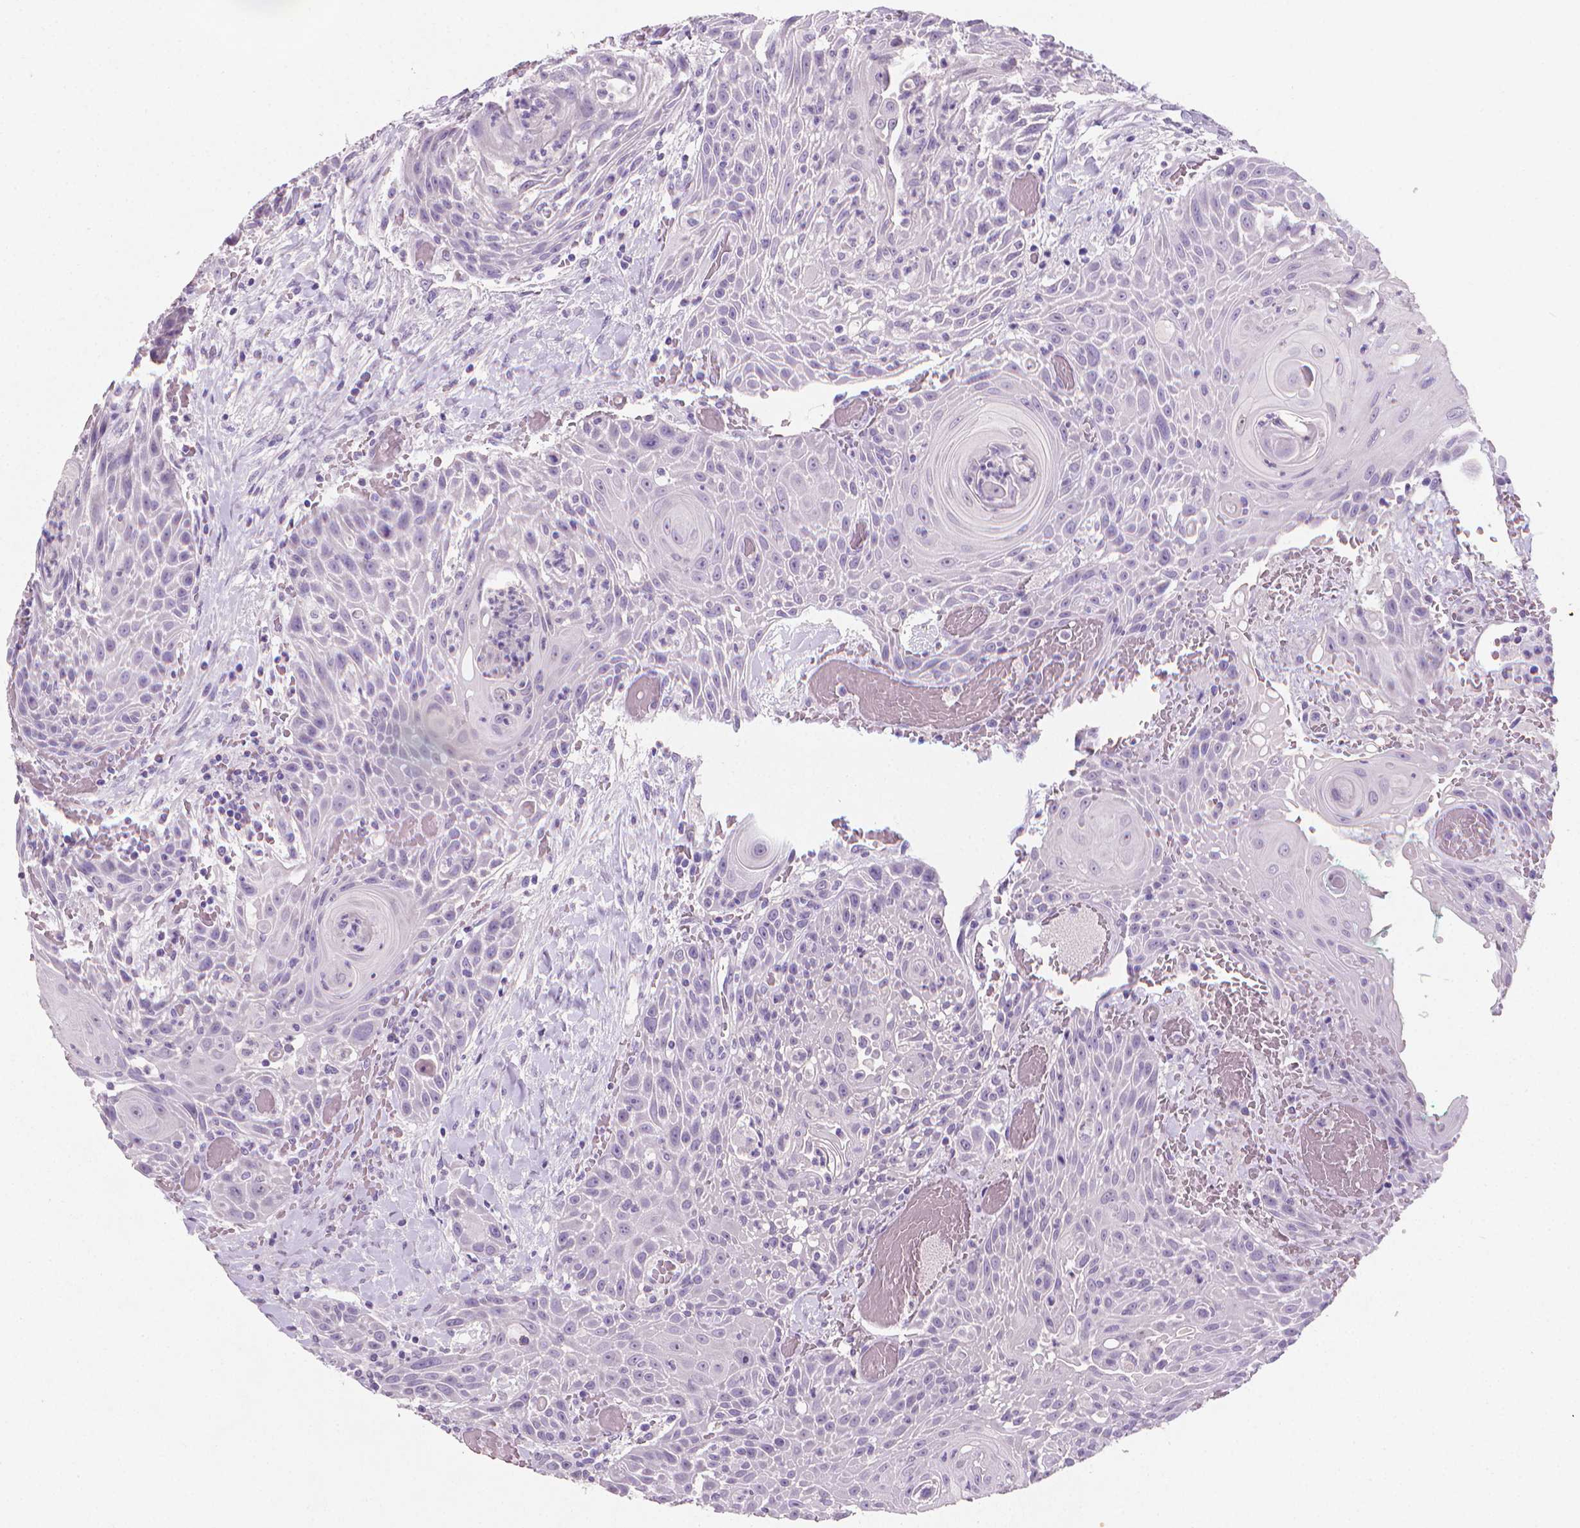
{"staining": {"intensity": "negative", "quantity": "none", "location": "none"}, "tissue": "head and neck cancer", "cell_type": "Tumor cells", "image_type": "cancer", "snomed": [{"axis": "morphology", "description": "Squamous cell carcinoma, NOS"}, {"axis": "topography", "description": "Head-Neck"}], "caption": "Head and neck cancer was stained to show a protein in brown. There is no significant staining in tumor cells.", "gene": "XPNPEP2", "patient": {"sex": "male", "age": 69}}